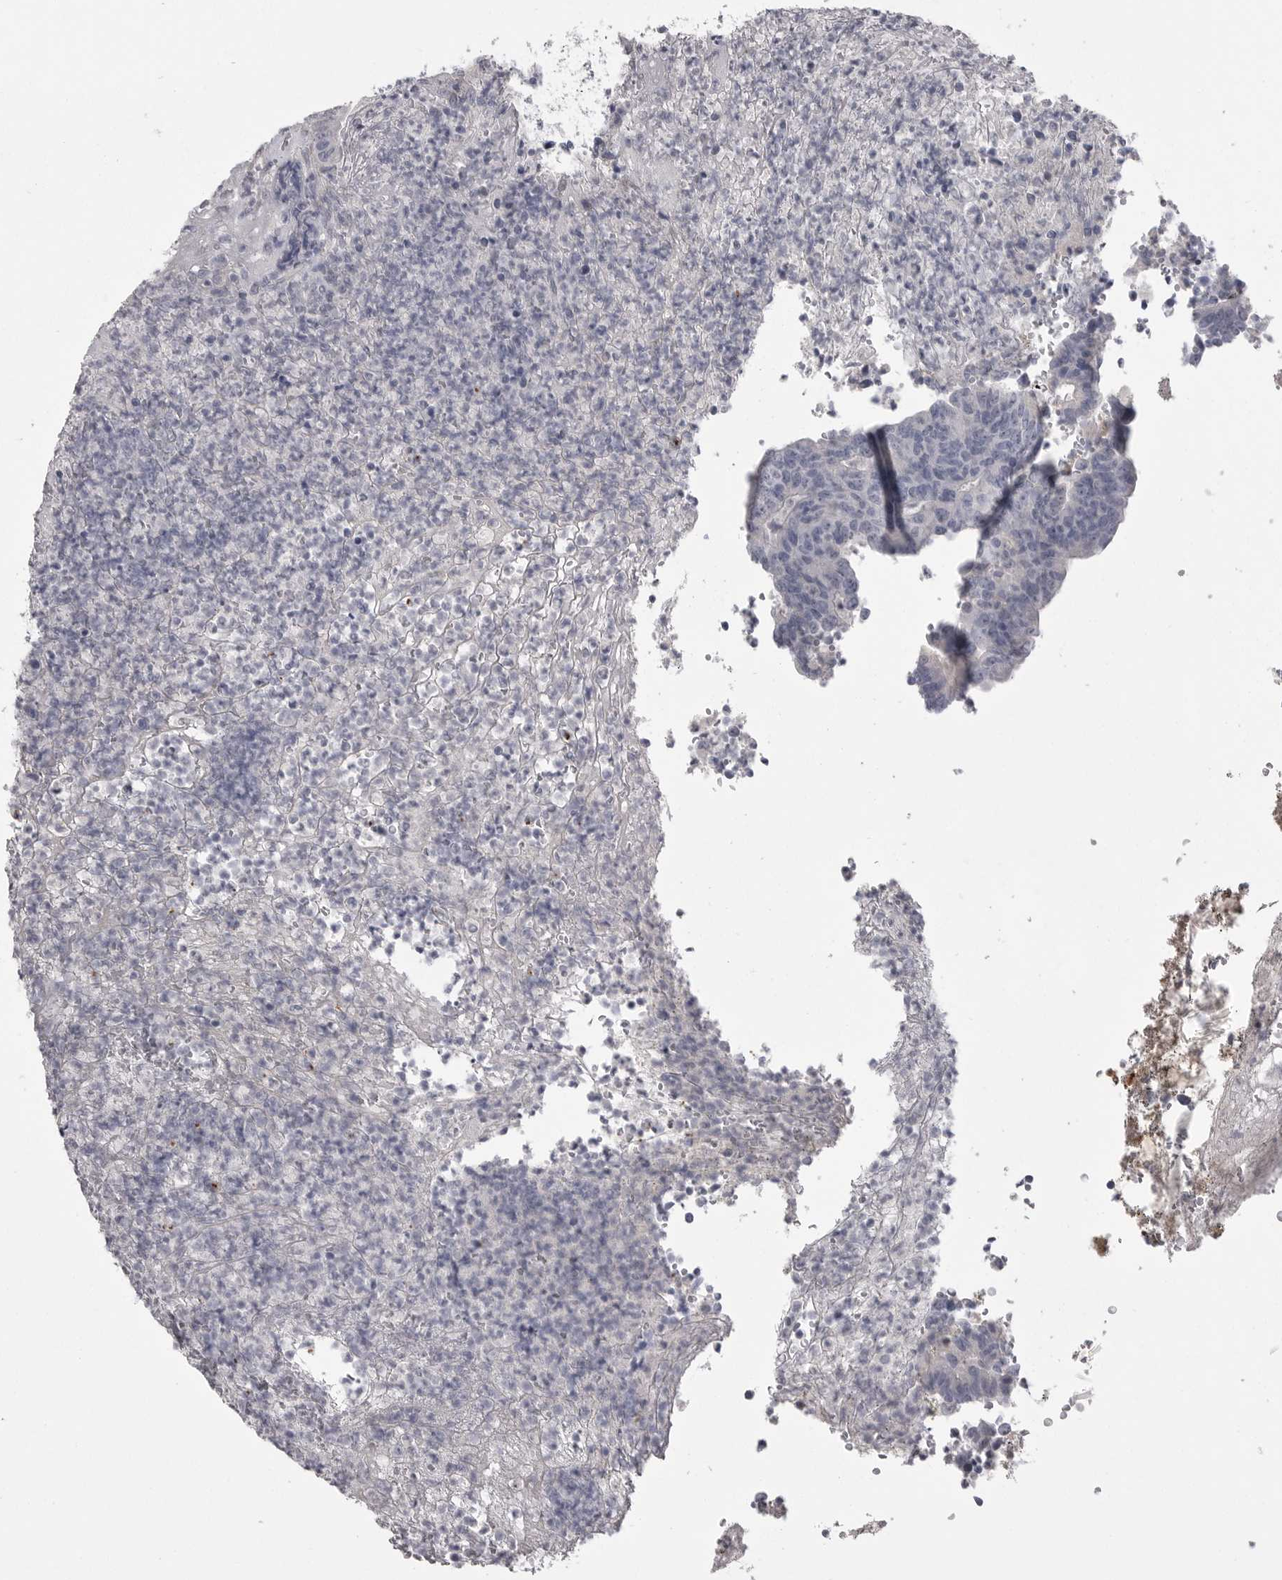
{"staining": {"intensity": "negative", "quantity": "none", "location": "none"}, "tissue": "colorectal cancer", "cell_type": "Tumor cells", "image_type": "cancer", "snomed": [{"axis": "morphology", "description": "Normal tissue, NOS"}, {"axis": "morphology", "description": "Adenocarcinoma, NOS"}, {"axis": "topography", "description": "Colon"}], "caption": "This is an IHC photomicrograph of colorectal cancer (adenocarcinoma). There is no staining in tumor cells.", "gene": "SERPING1", "patient": {"sex": "female", "age": 75}}